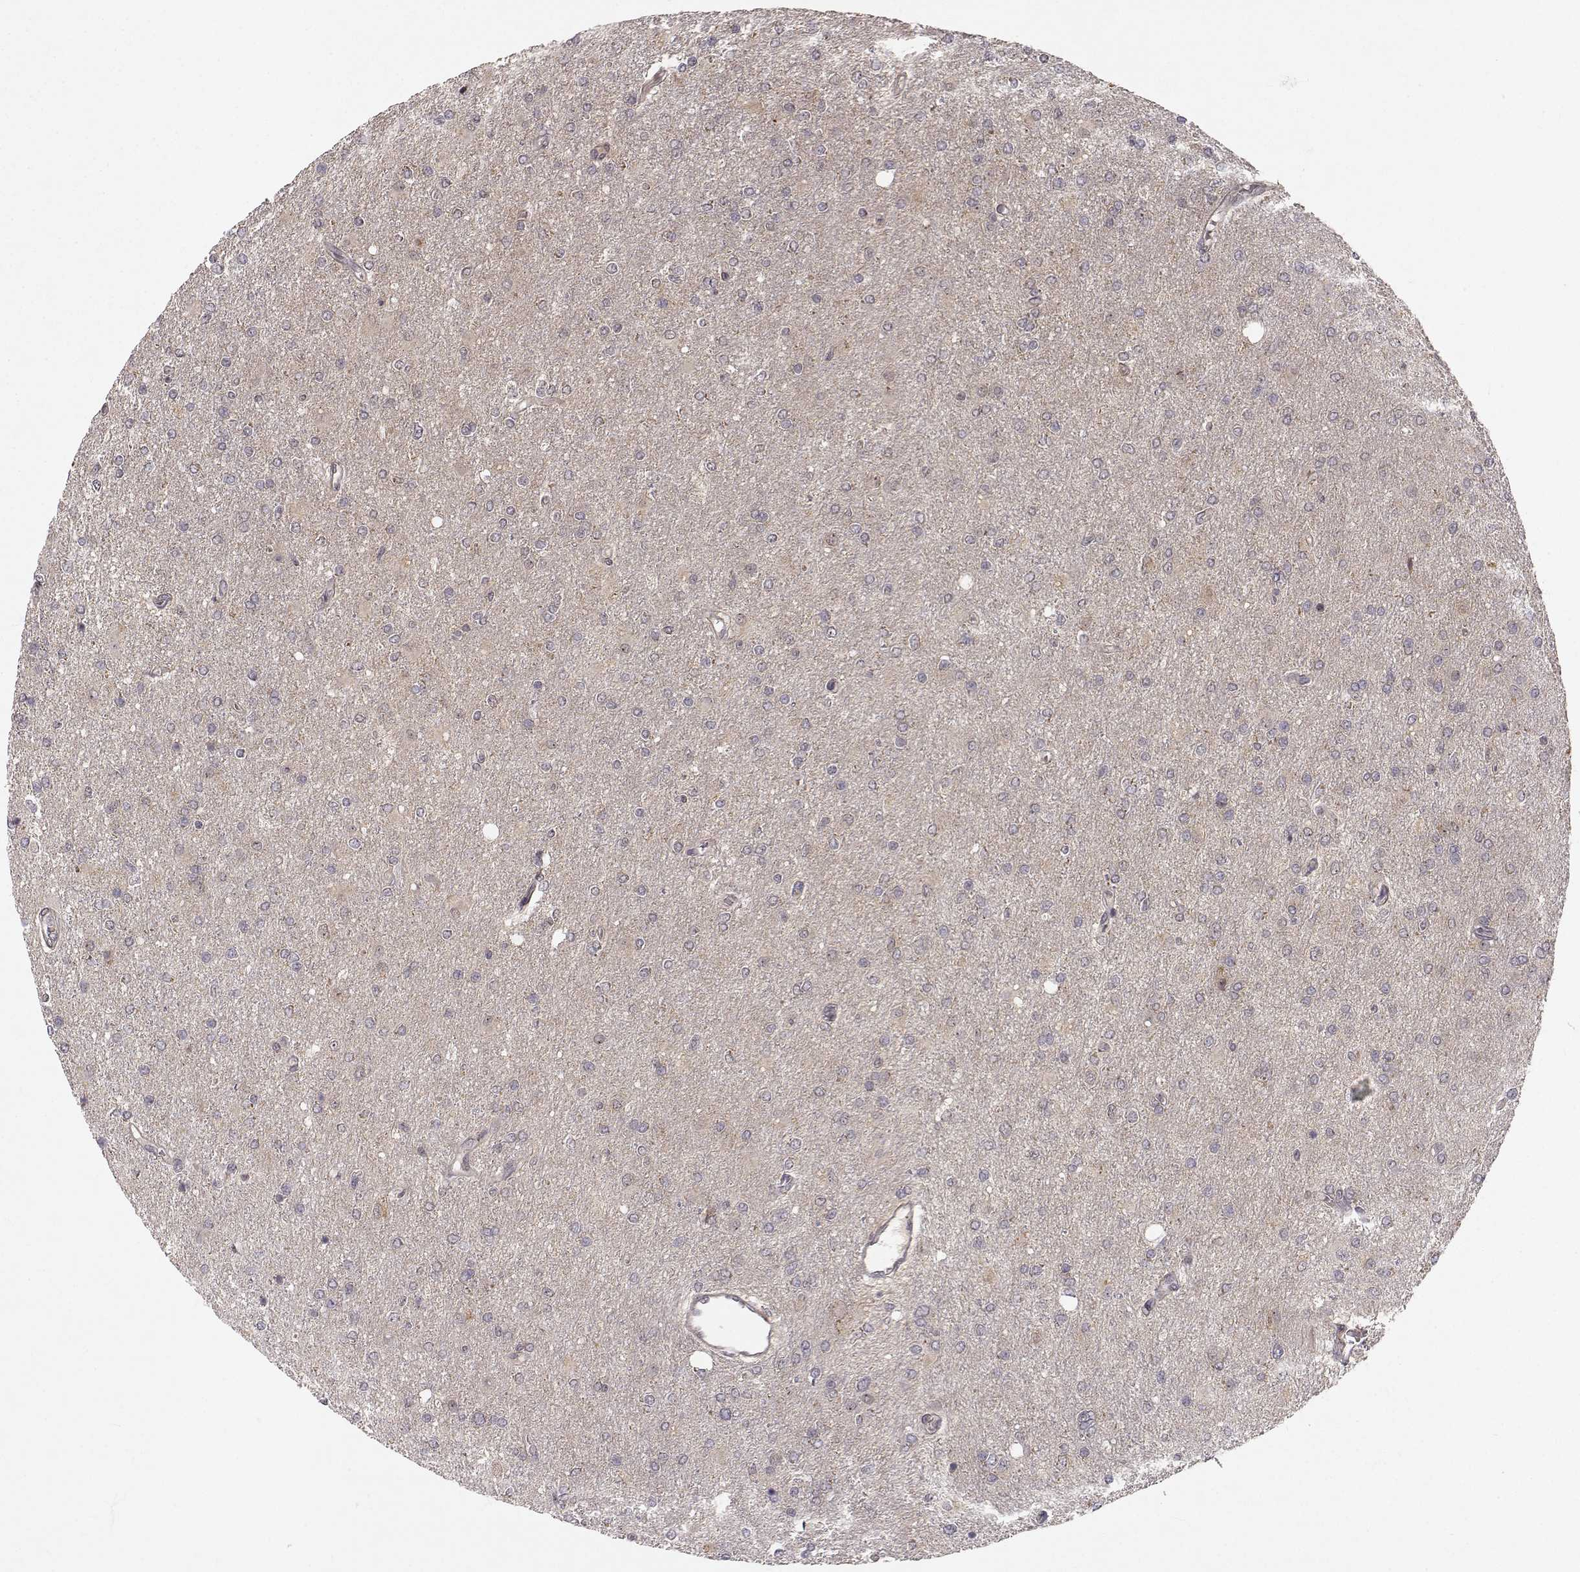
{"staining": {"intensity": "negative", "quantity": "none", "location": "none"}, "tissue": "glioma", "cell_type": "Tumor cells", "image_type": "cancer", "snomed": [{"axis": "morphology", "description": "Glioma, malignant, High grade"}, {"axis": "topography", "description": "Cerebral cortex"}], "caption": "DAB immunohistochemical staining of human malignant glioma (high-grade) reveals no significant expression in tumor cells. (DAB immunohistochemistry (IHC) with hematoxylin counter stain).", "gene": "APC", "patient": {"sex": "male", "age": 70}}